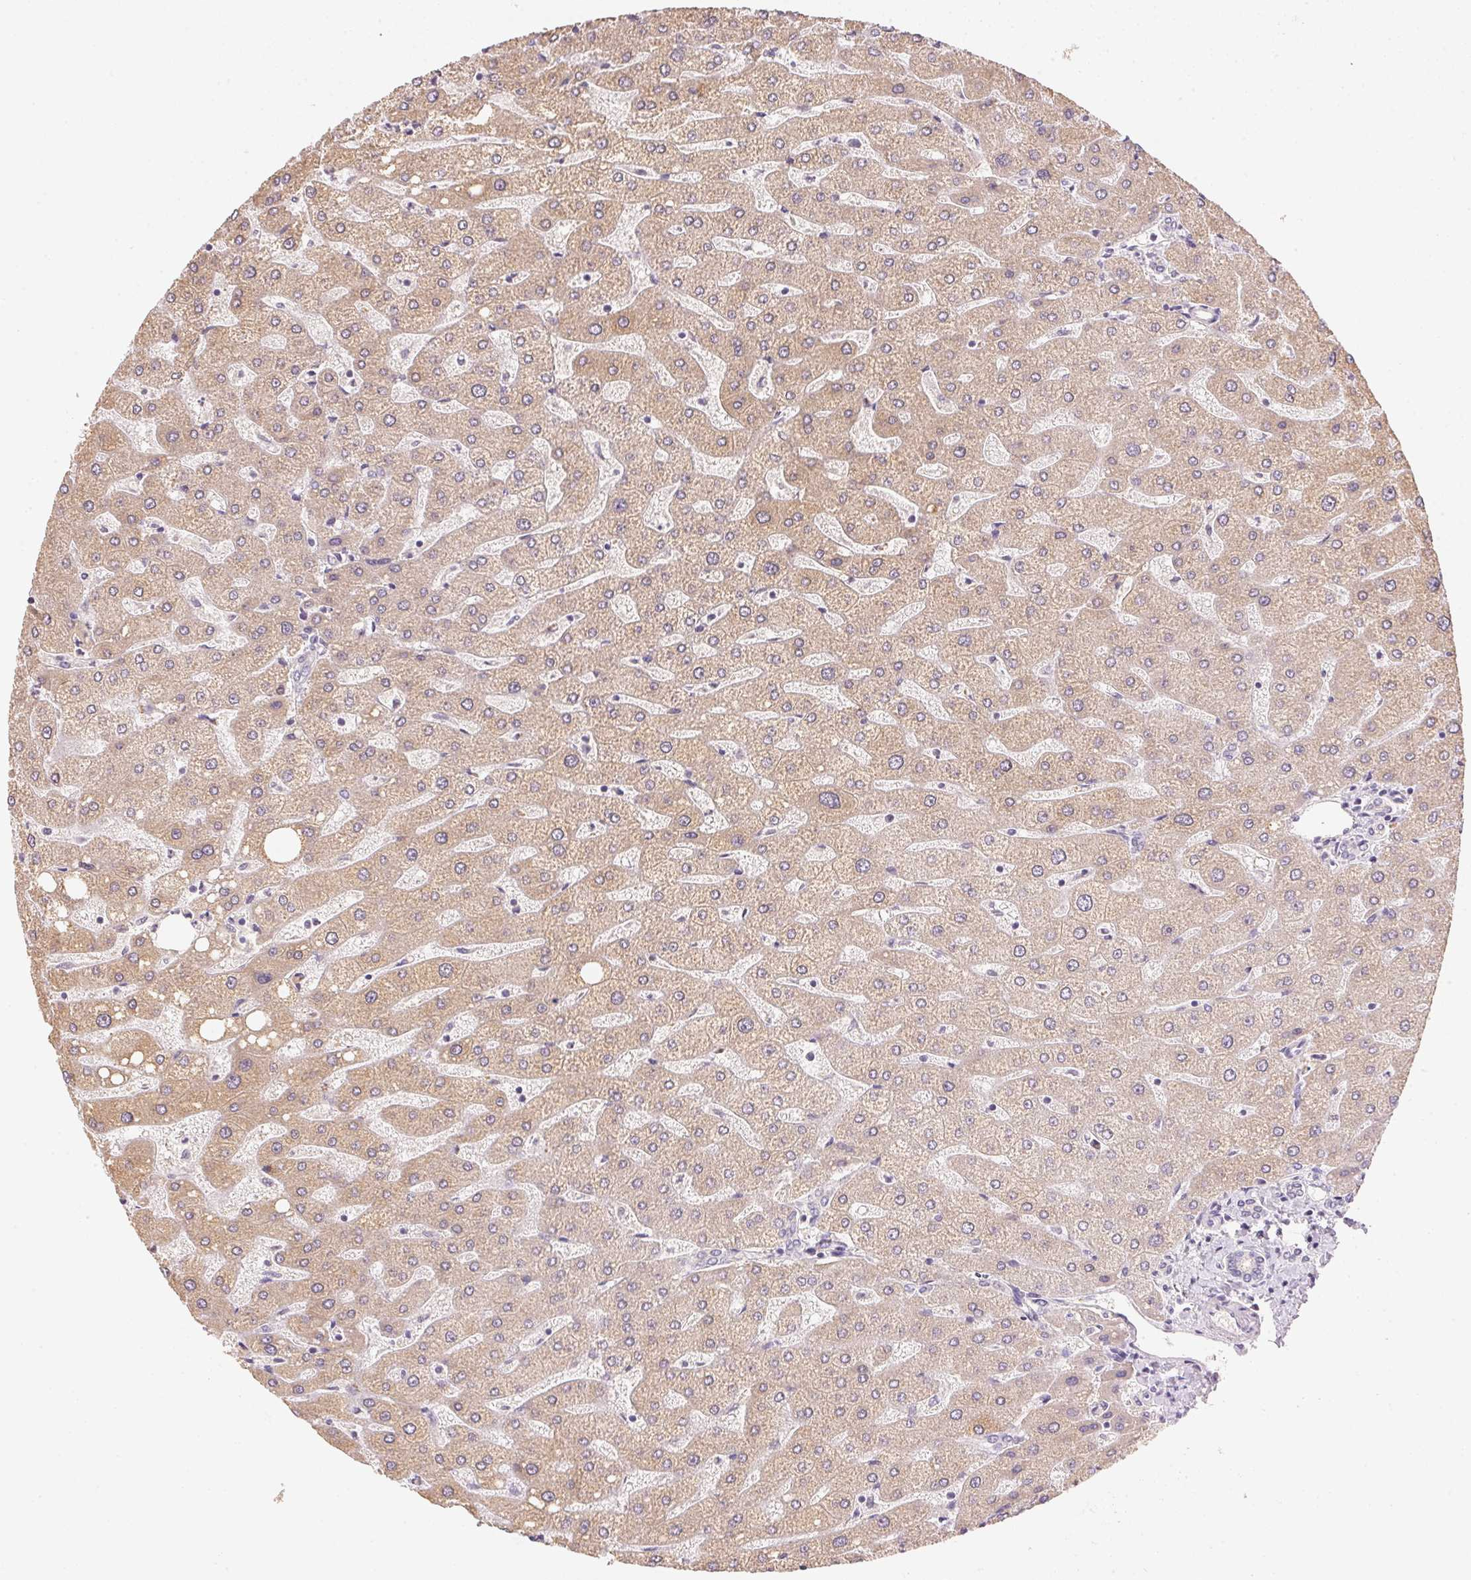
{"staining": {"intensity": "negative", "quantity": "none", "location": "none"}, "tissue": "liver", "cell_type": "Cholangiocytes", "image_type": "normal", "snomed": [{"axis": "morphology", "description": "Normal tissue, NOS"}, {"axis": "topography", "description": "Liver"}], "caption": "This is a micrograph of IHC staining of unremarkable liver, which shows no expression in cholangiocytes.", "gene": "DHCR24", "patient": {"sex": "male", "age": 67}}